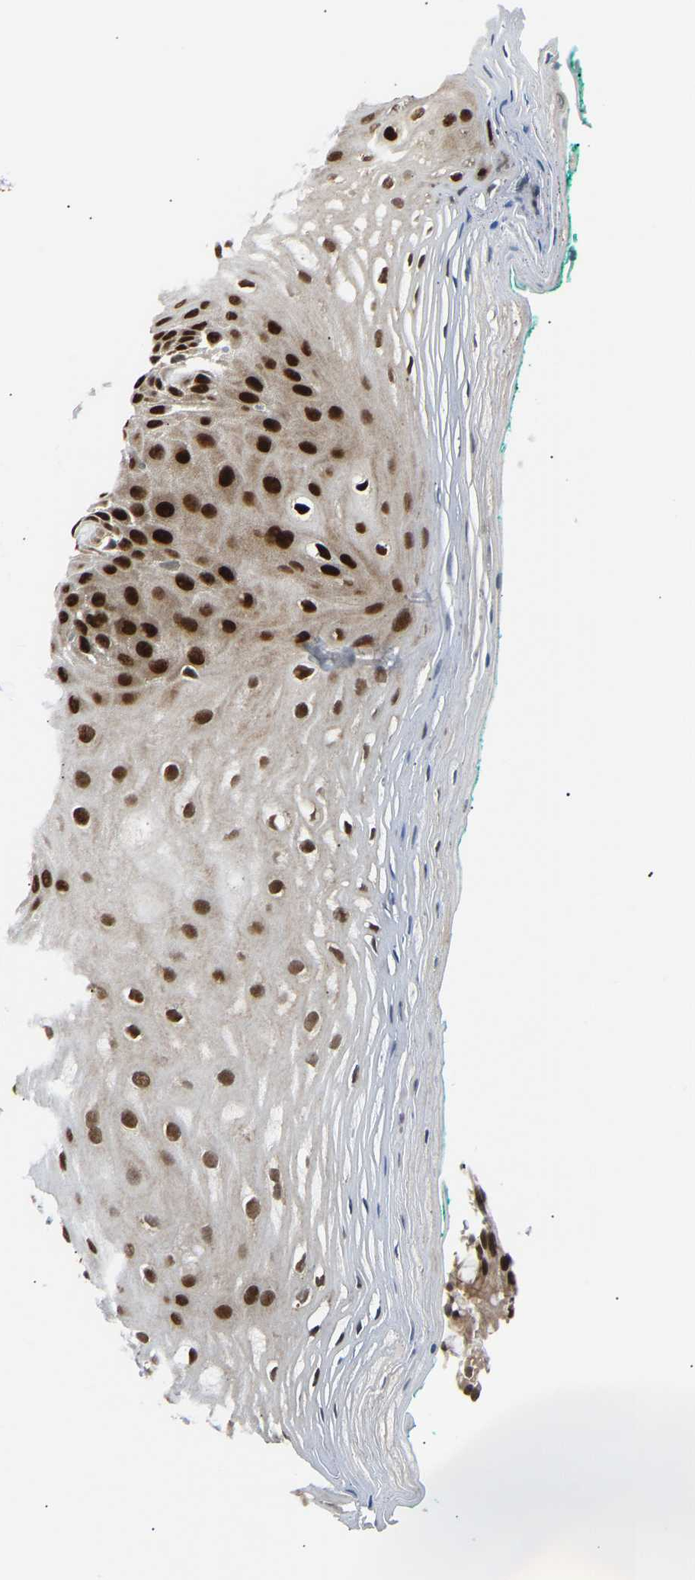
{"staining": {"intensity": "strong", "quantity": ">75%", "location": "nuclear"}, "tissue": "oral mucosa", "cell_type": "Squamous epithelial cells", "image_type": "normal", "snomed": [{"axis": "morphology", "description": "Normal tissue, NOS"}, {"axis": "topography", "description": "Skeletal muscle"}, {"axis": "topography", "description": "Oral tissue"}, {"axis": "topography", "description": "Peripheral nerve tissue"}], "caption": "Brown immunohistochemical staining in unremarkable oral mucosa exhibits strong nuclear positivity in about >75% of squamous epithelial cells. Using DAB (3,3'-diaminobenzidine) (brown) and hematoxylin (blue) stains, captured at high magnification using brightfield microscopy.", "gene": "SSBP2", "patient": {"sex": "female", "age": 84}}